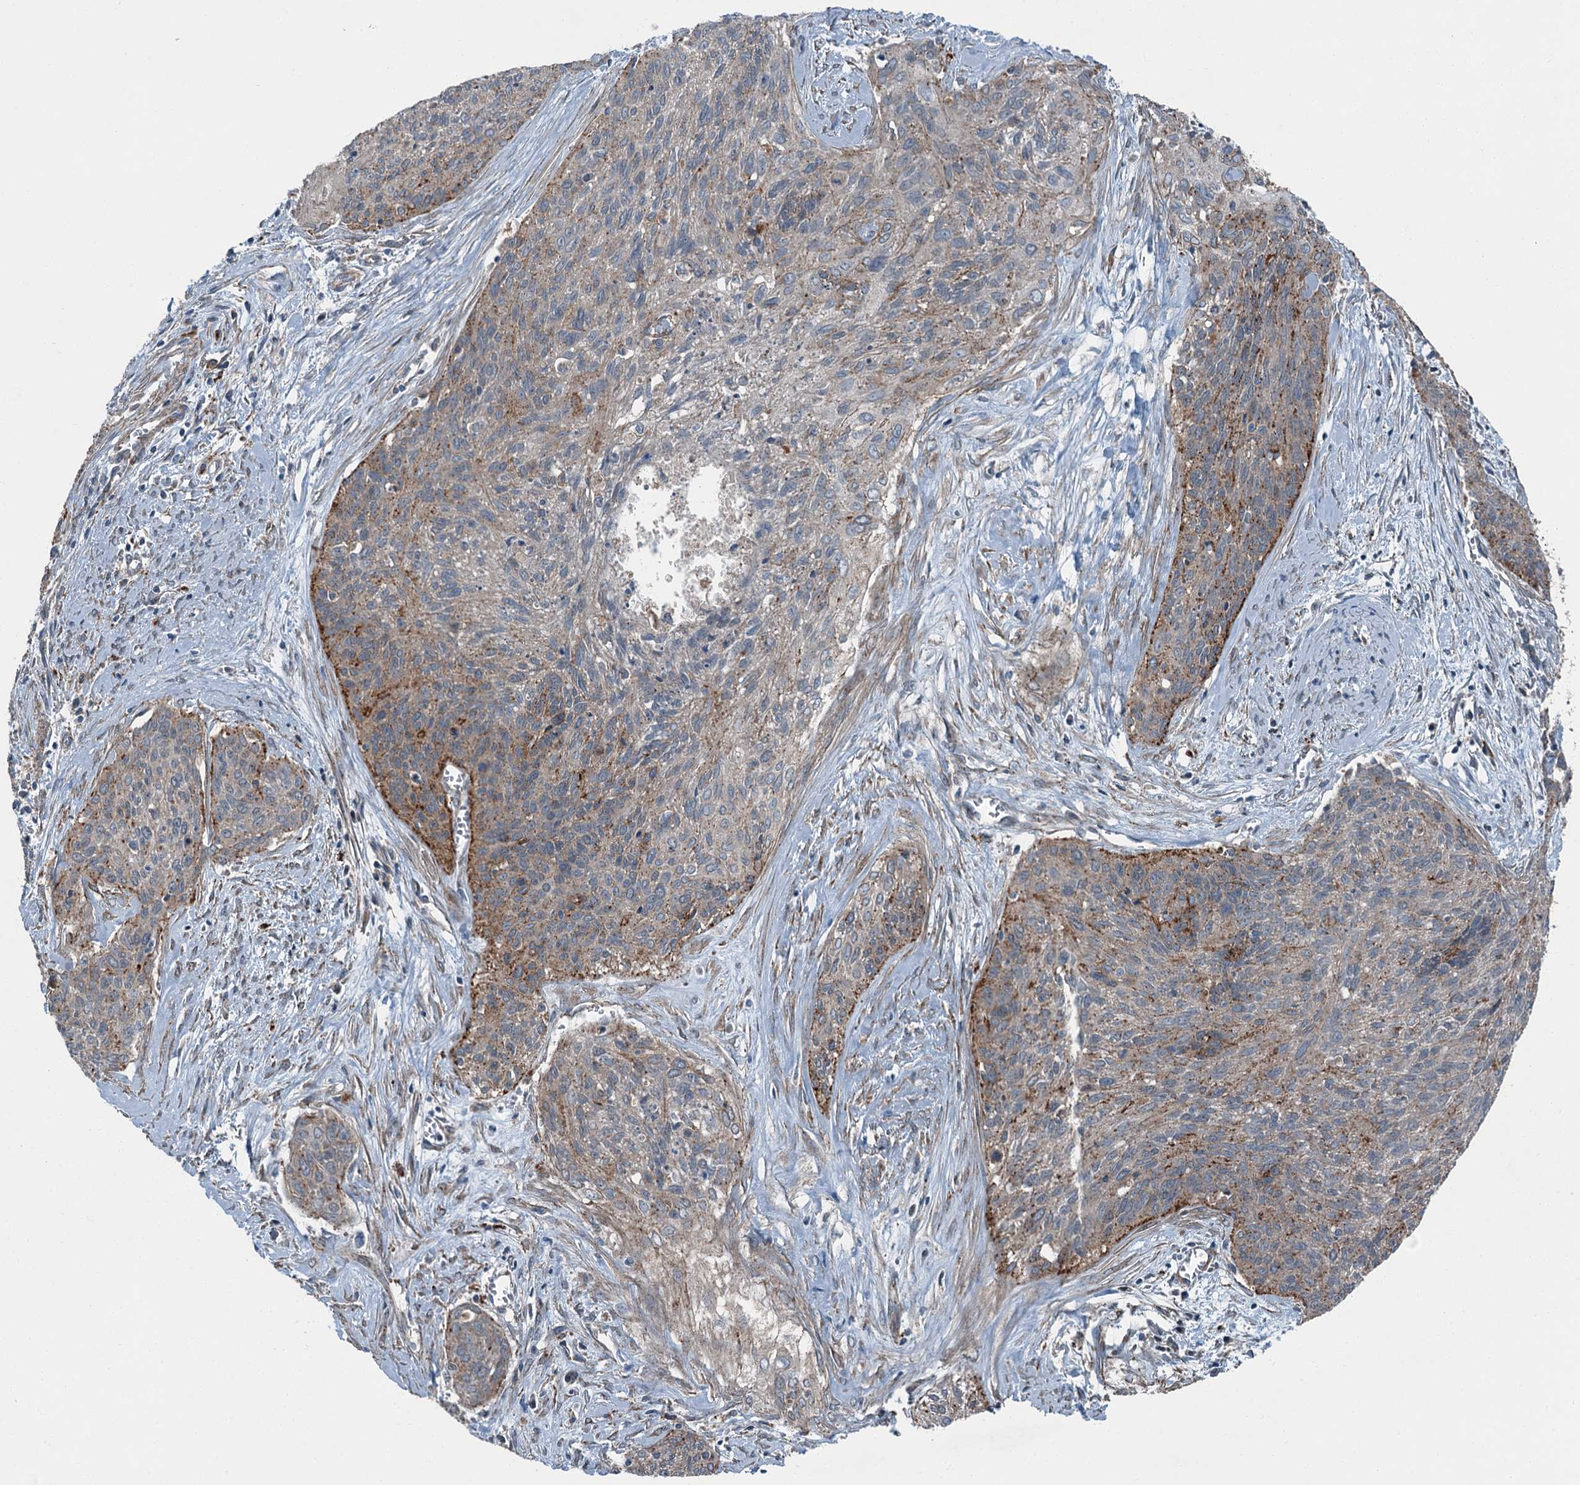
{"staining": {"intensity": "moderate", "quantity": "<25%", "location": "cytoplasmic/membranous"}, "tissue": "cervical cancer", "cell_type": "Tumor cells", "image_type": "cancer", "snomed": [{"axis": "morphology", "description": "Squamous cell carcinoma, NOS"}, {"axis": "topography", "description": "Cervix"}], "caption": "Moderate cytoplasmic/membranous protein expression is identified in about <25% of tumor cells in cervical squamous cell carcinoma.", "gene": "AXL", "patient": {"sex": "female", "age": 55}}